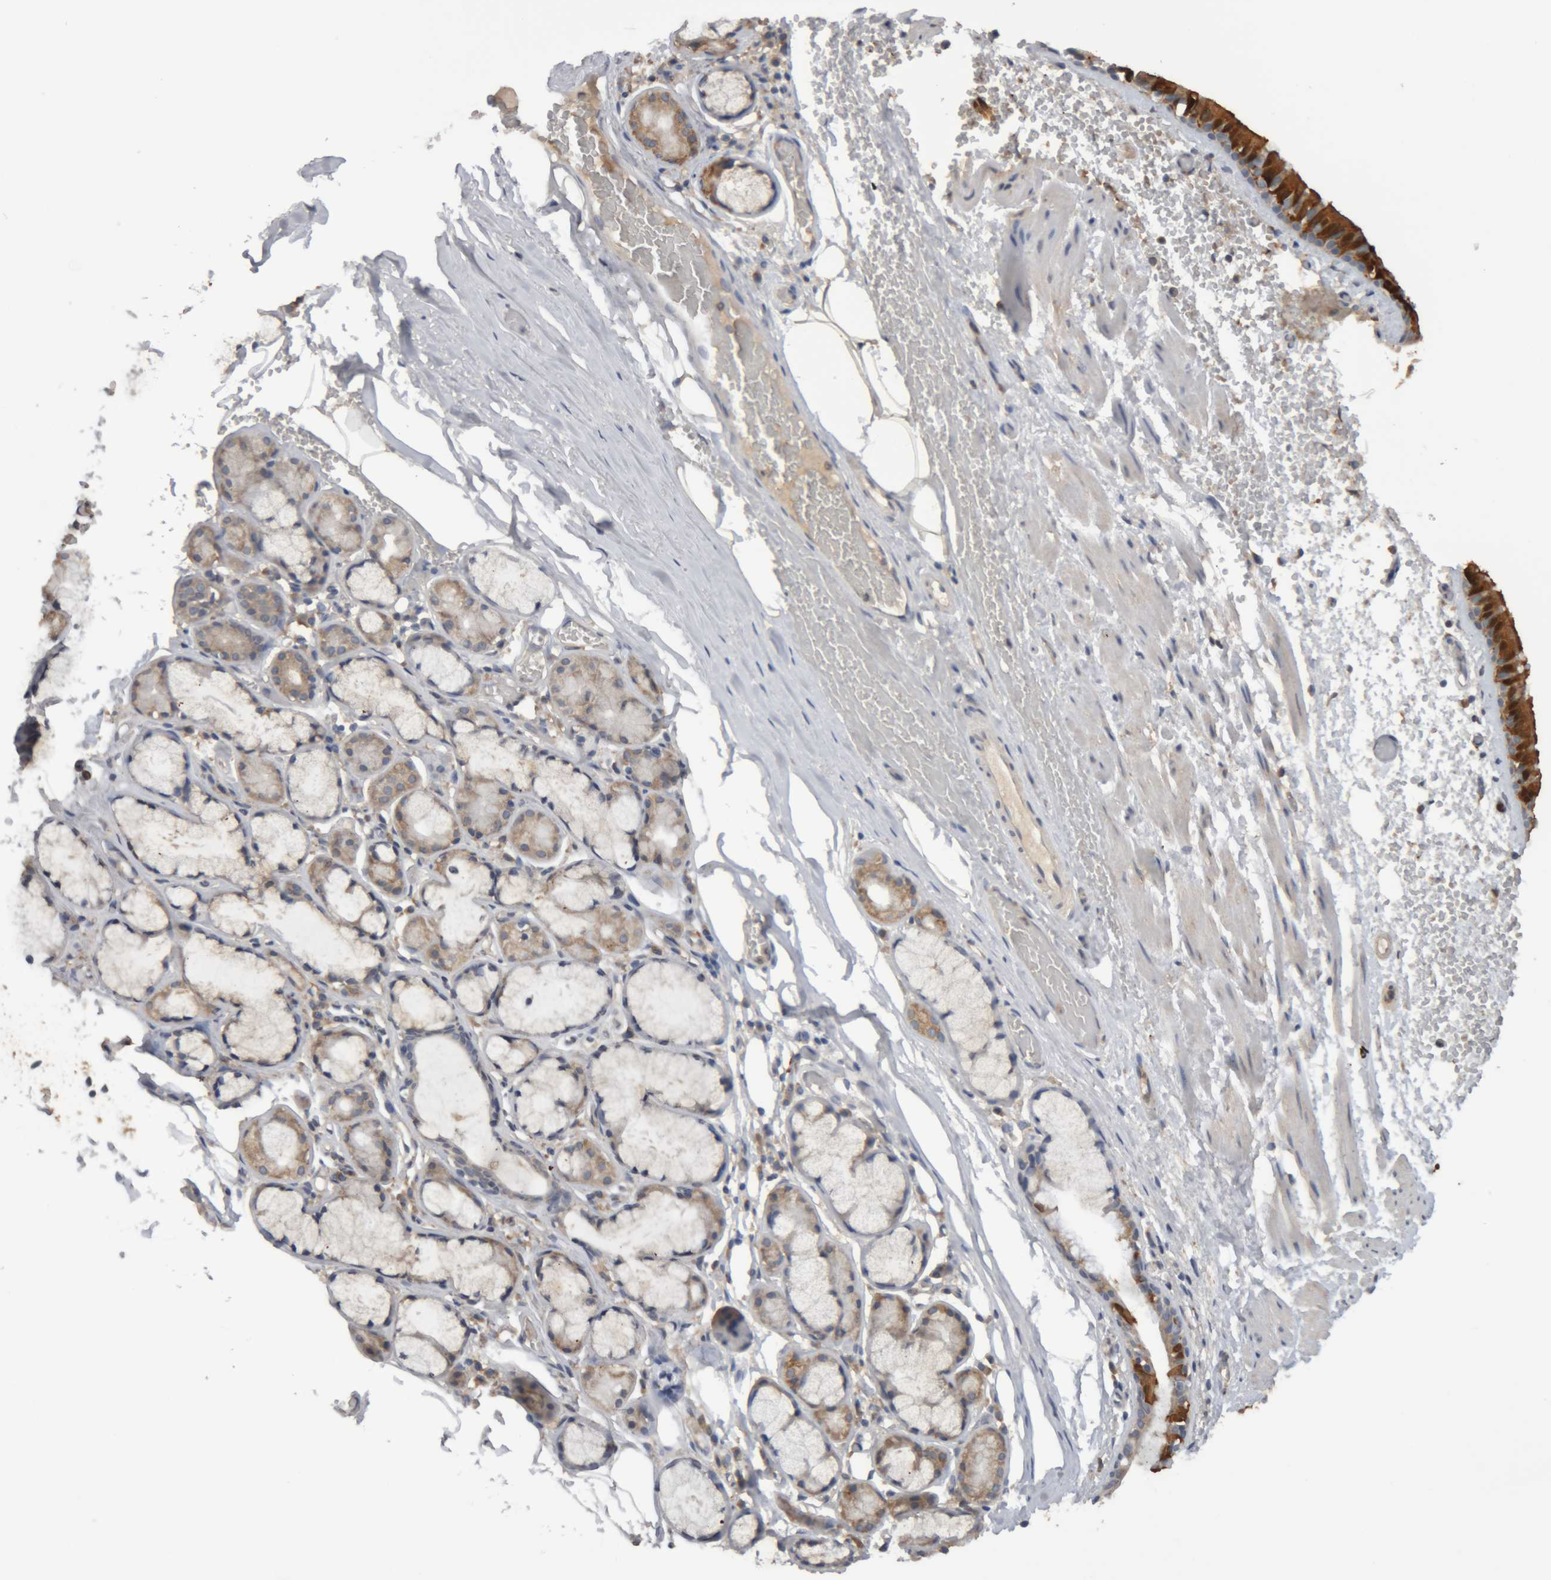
{"staining": {"intensity": "moderate", "quantity": ">75%", "location": "cytoplasmic/membranous,nuclear"}, "tissue": "bronchus", "cell_type": "Respiratory epithelial cells", "image_type": "normal", "snomed": [{"axis": "morphology", "description": "Normal tissue, NOS"}, {"axis": "topography", "description": "Bronchus"}, {"axis": "topography", "description": "Lung"}], "caption": "The photomicrograph demonstrates immunohistochemical staining of unremarkable bronchus. There is moderate cytoplasmic/membranous,nuclear staining is present in approximately >75% of respiratory epithelial cells.", "gene": "TMED7", "patient": {"sex": "male", "age": 56}}